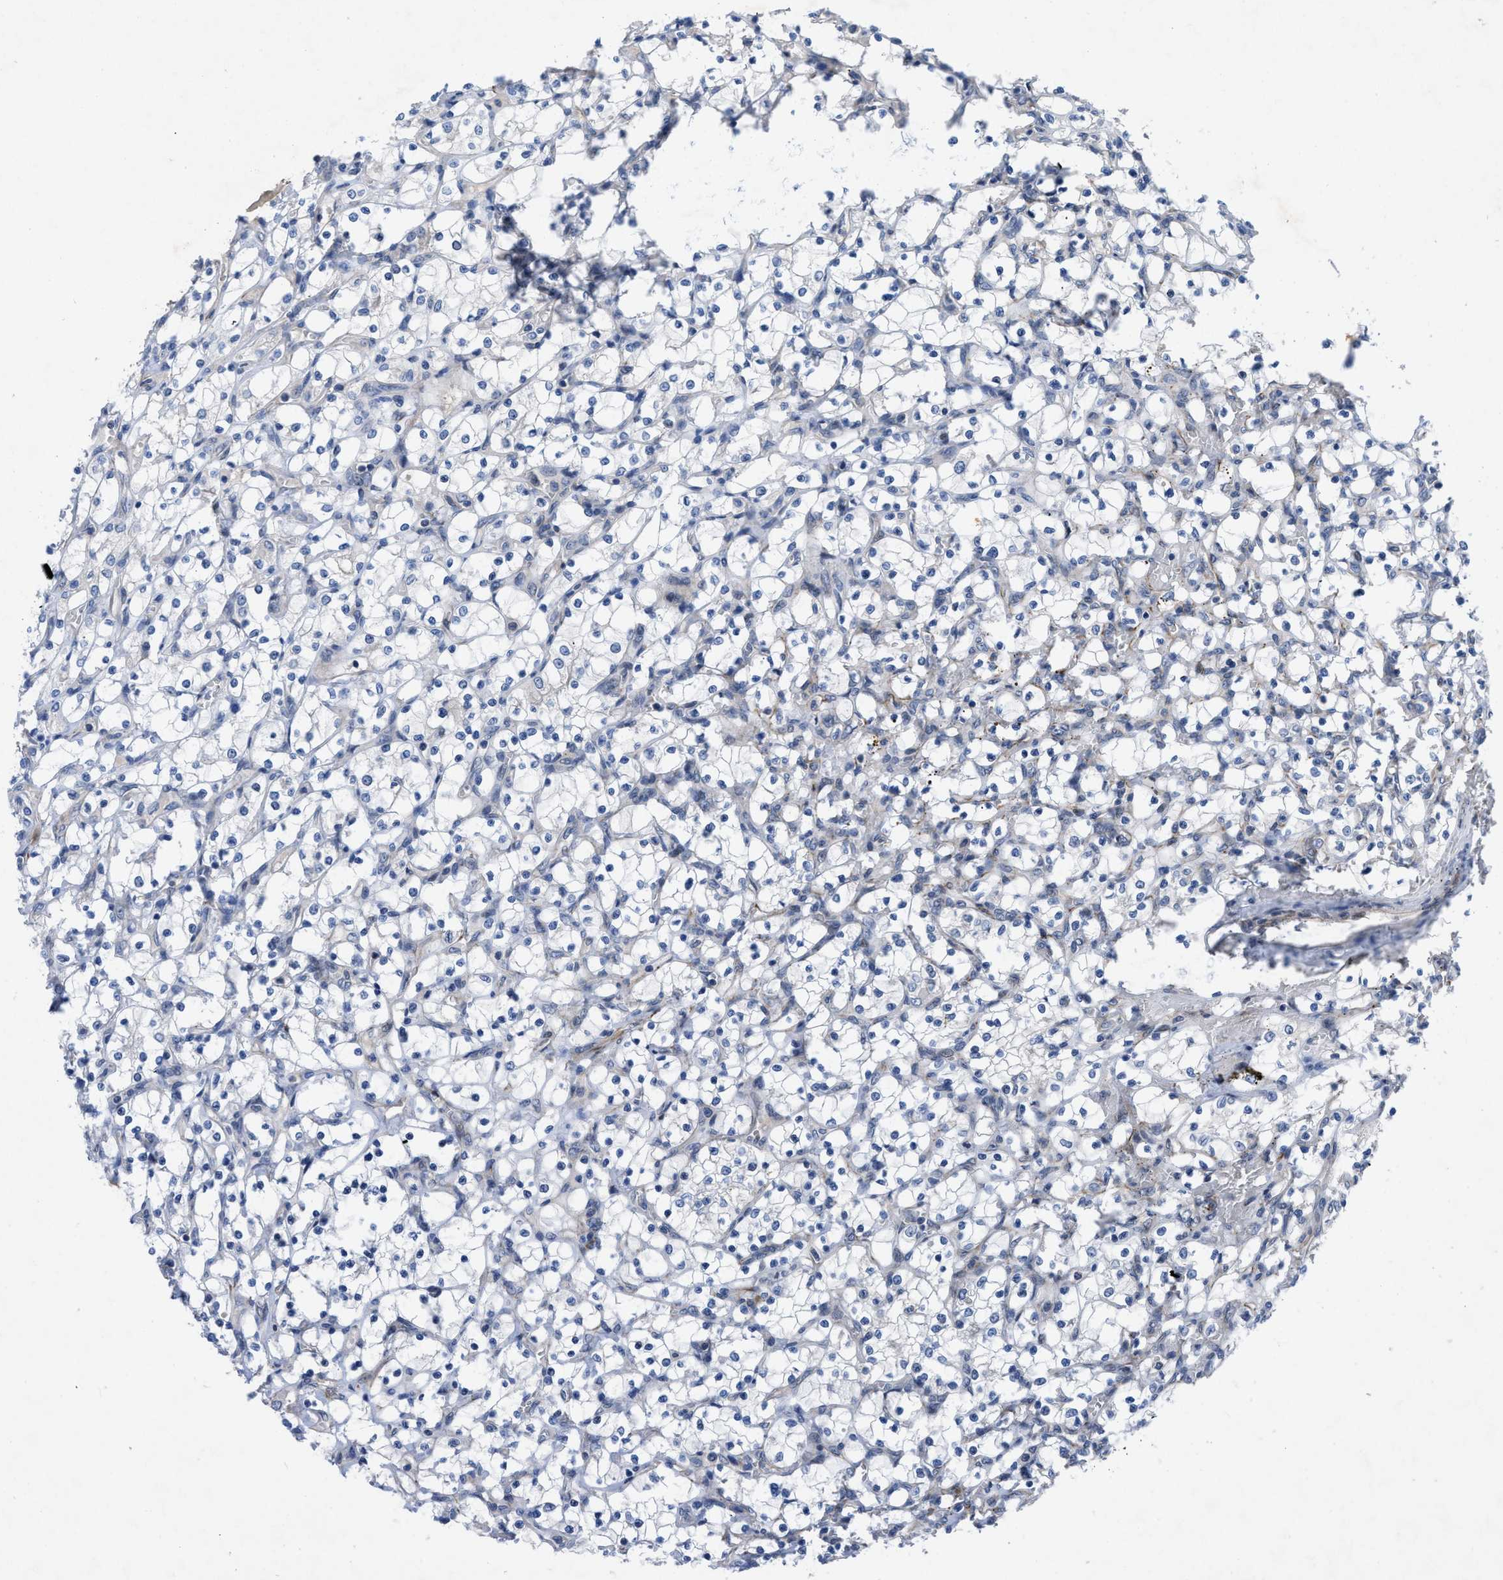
{"staining": {"intensity": "negative", "quantity": "none", "location": "none"}, "tissue": "renal cancer", "cell_type": "Tumor cells", "image_type": "cancer", "snomed": [{"axis": "morphology", "description": "Adenocarcinoma, NOS"}, {"axis": "topography", "description": "Kidney"}], "caption": "IHC micrograph of neoplastic tissue: renal cancer stained with DAB displays no significant protein staining in tumor cells.", "gene": "IL17RE", "patient": {"sex": "female", "age": 69}}